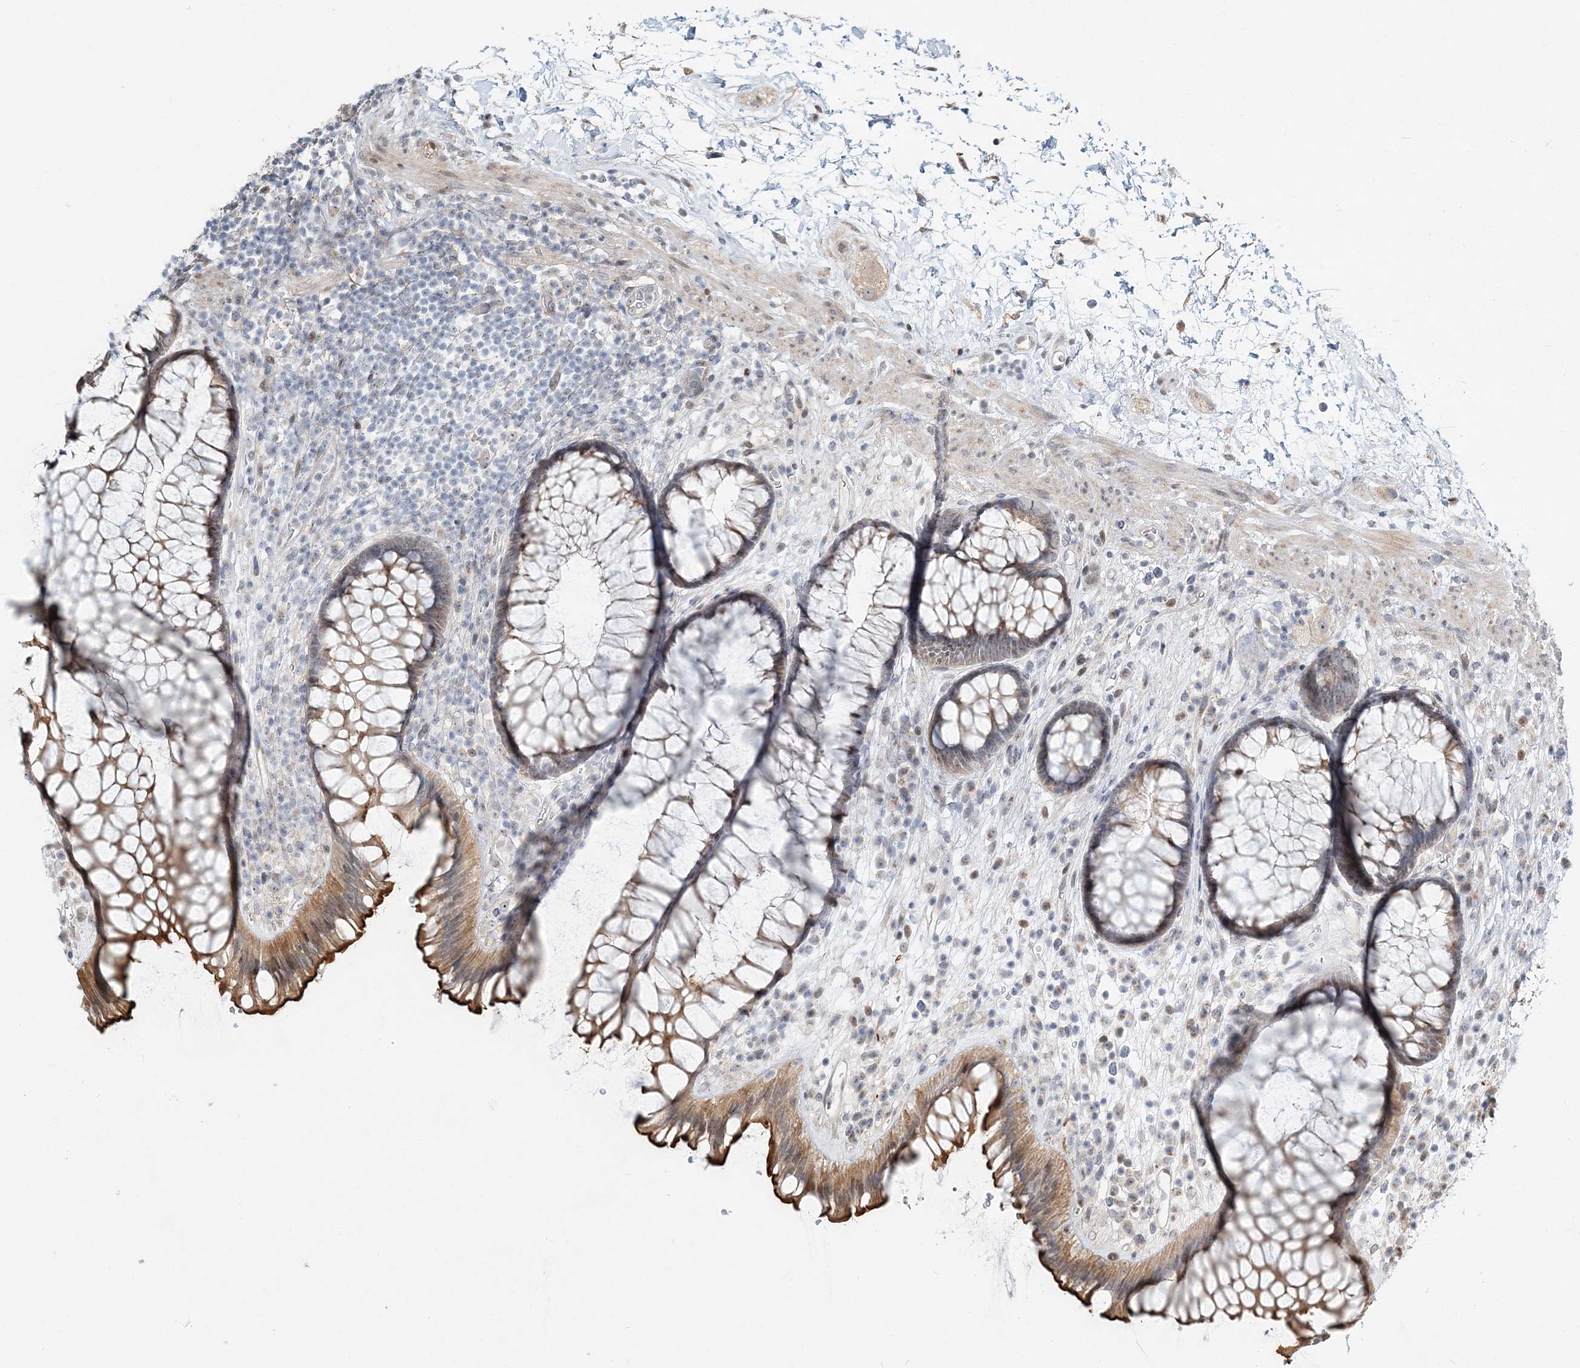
{"staining": {"intensity": "moderate", "quantity": "25%-75%", "location": "cytoplasmic/membranous,nuclear"}, "tissue": "rectum", "cell_type": "Glandular cells", "image_type": "normal", "snomed": [{"axis": "morphology", "description": "Normal tissue, NOS"}, {"axis": "topography", "description": "Rectum"}], "caption": "This is a histology image of immunohistochemistry (IHC) staining of normal rectum, which shows moderate expression in the cytoplasmic/membranous,nuclear of glandular cells.", "gene": "CXXC5", "patient": {"sex": "male", "age": 51}}